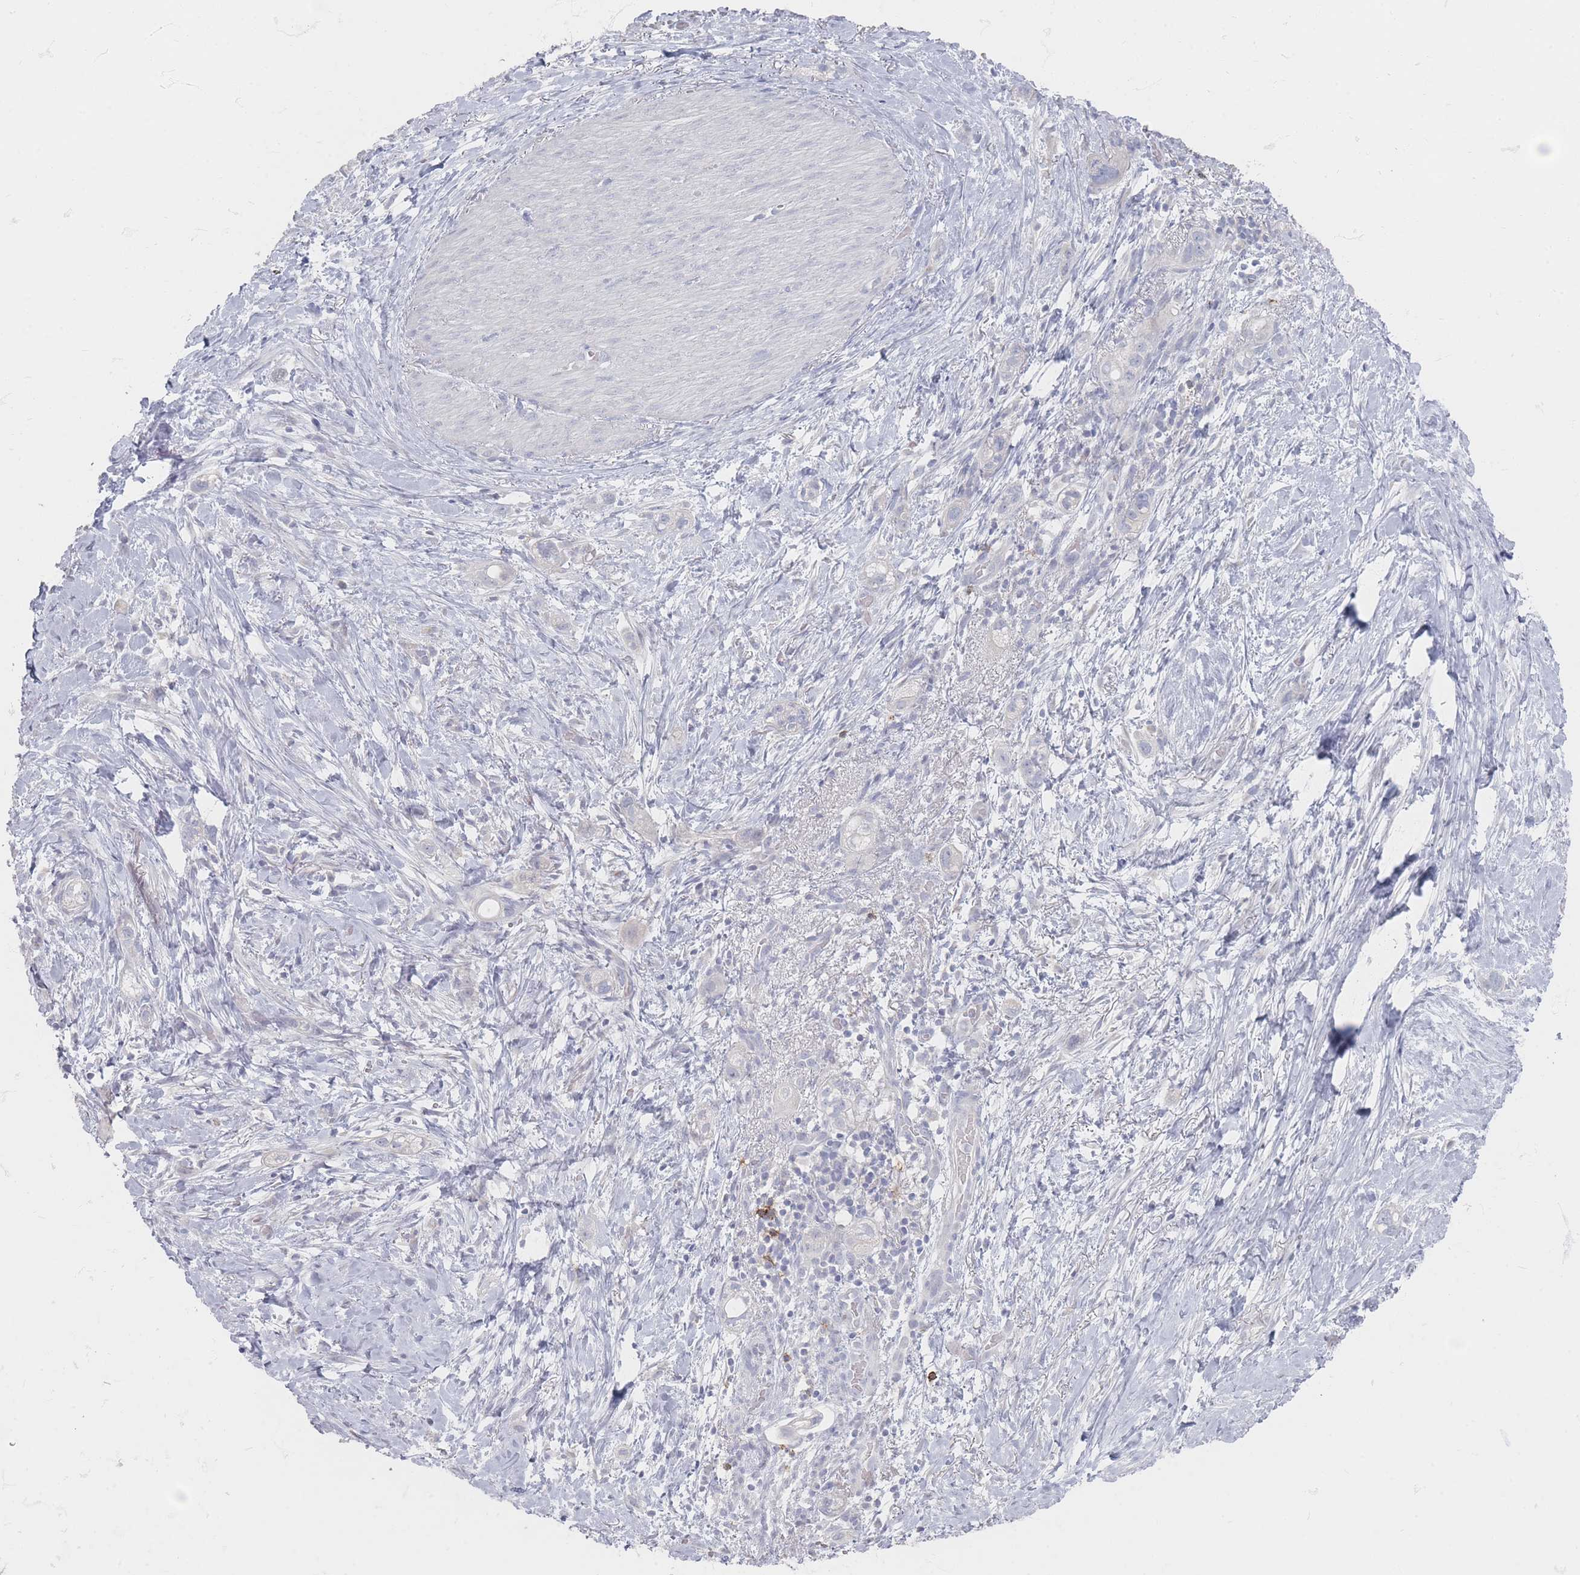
{"staining": {"intensity": "negative", "quantity": "none", "location": "none"}, "tissue": "stomach cancer", "cell_type": "Tumor cells", "image_type": "cancer", "snomed": [{"axis": "morphology", "description": "Adenocarcinoma, NOS"}, {"axis": "topography", "description": "Stomach"}, {"axis": "topography", "description": "Stomach, lower"}], "caption": "This is an IHC photomicrograph of human stomach cancer (adenocarcinoma). There is no positivity in tumor cells.", "gene": "CD37", "patient": {"sex": "female", "age": 48}}